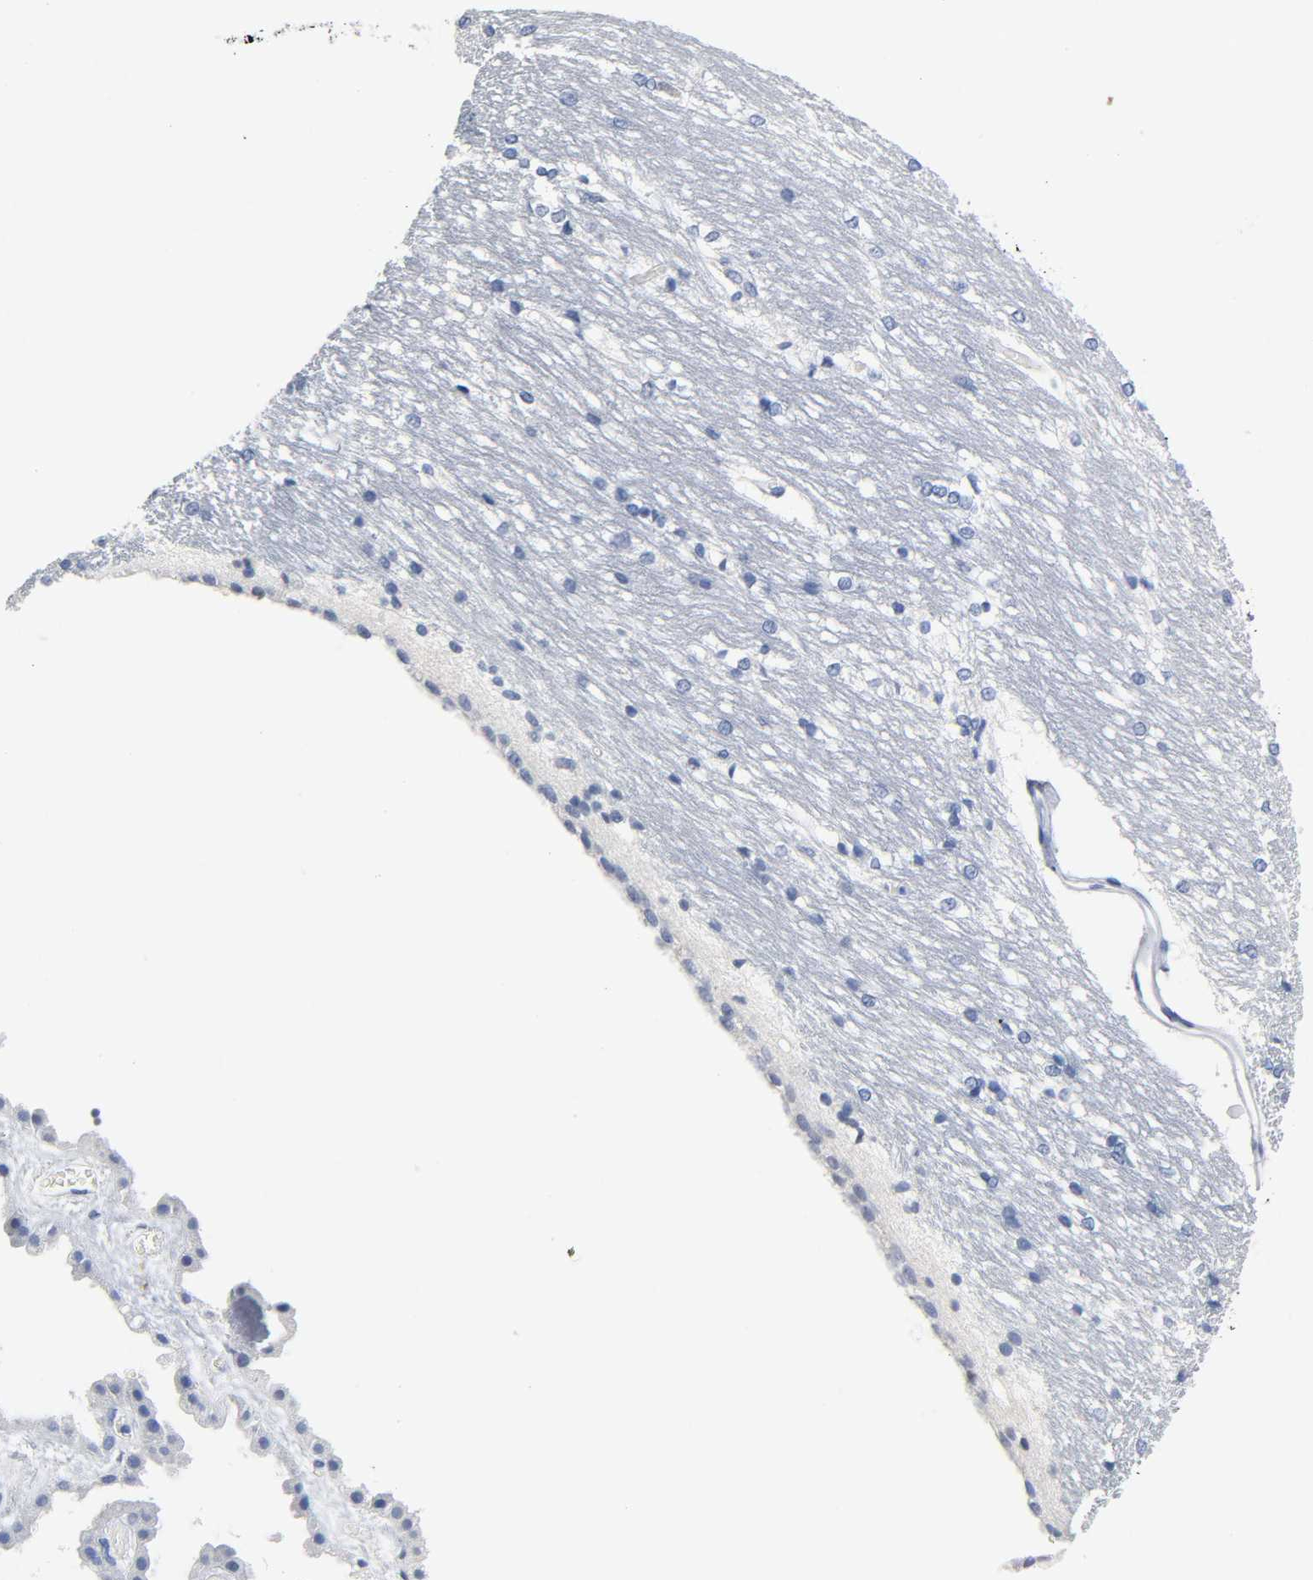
{"staining": {"intensity": "negative", "quantity": "none", "location": "none"}, "tissue": "hippocampus", "cell_type": "Glial cells", "image_type": "normal", "snomed": [{"axis": "morphology", "description": "Normal tissue, NOS"}, {"axis": "topography", "description": "Hippocampus"}], "caption": "Protein analysis of unremarkable hippocampus exhibits no significant positivity in glial cells. The staining is performed using DAB brown chromogen with nuclei counter-stained in using hematoxylin.", "gene": "NAB2", "patient": {"sex": "female", "age": 19}}